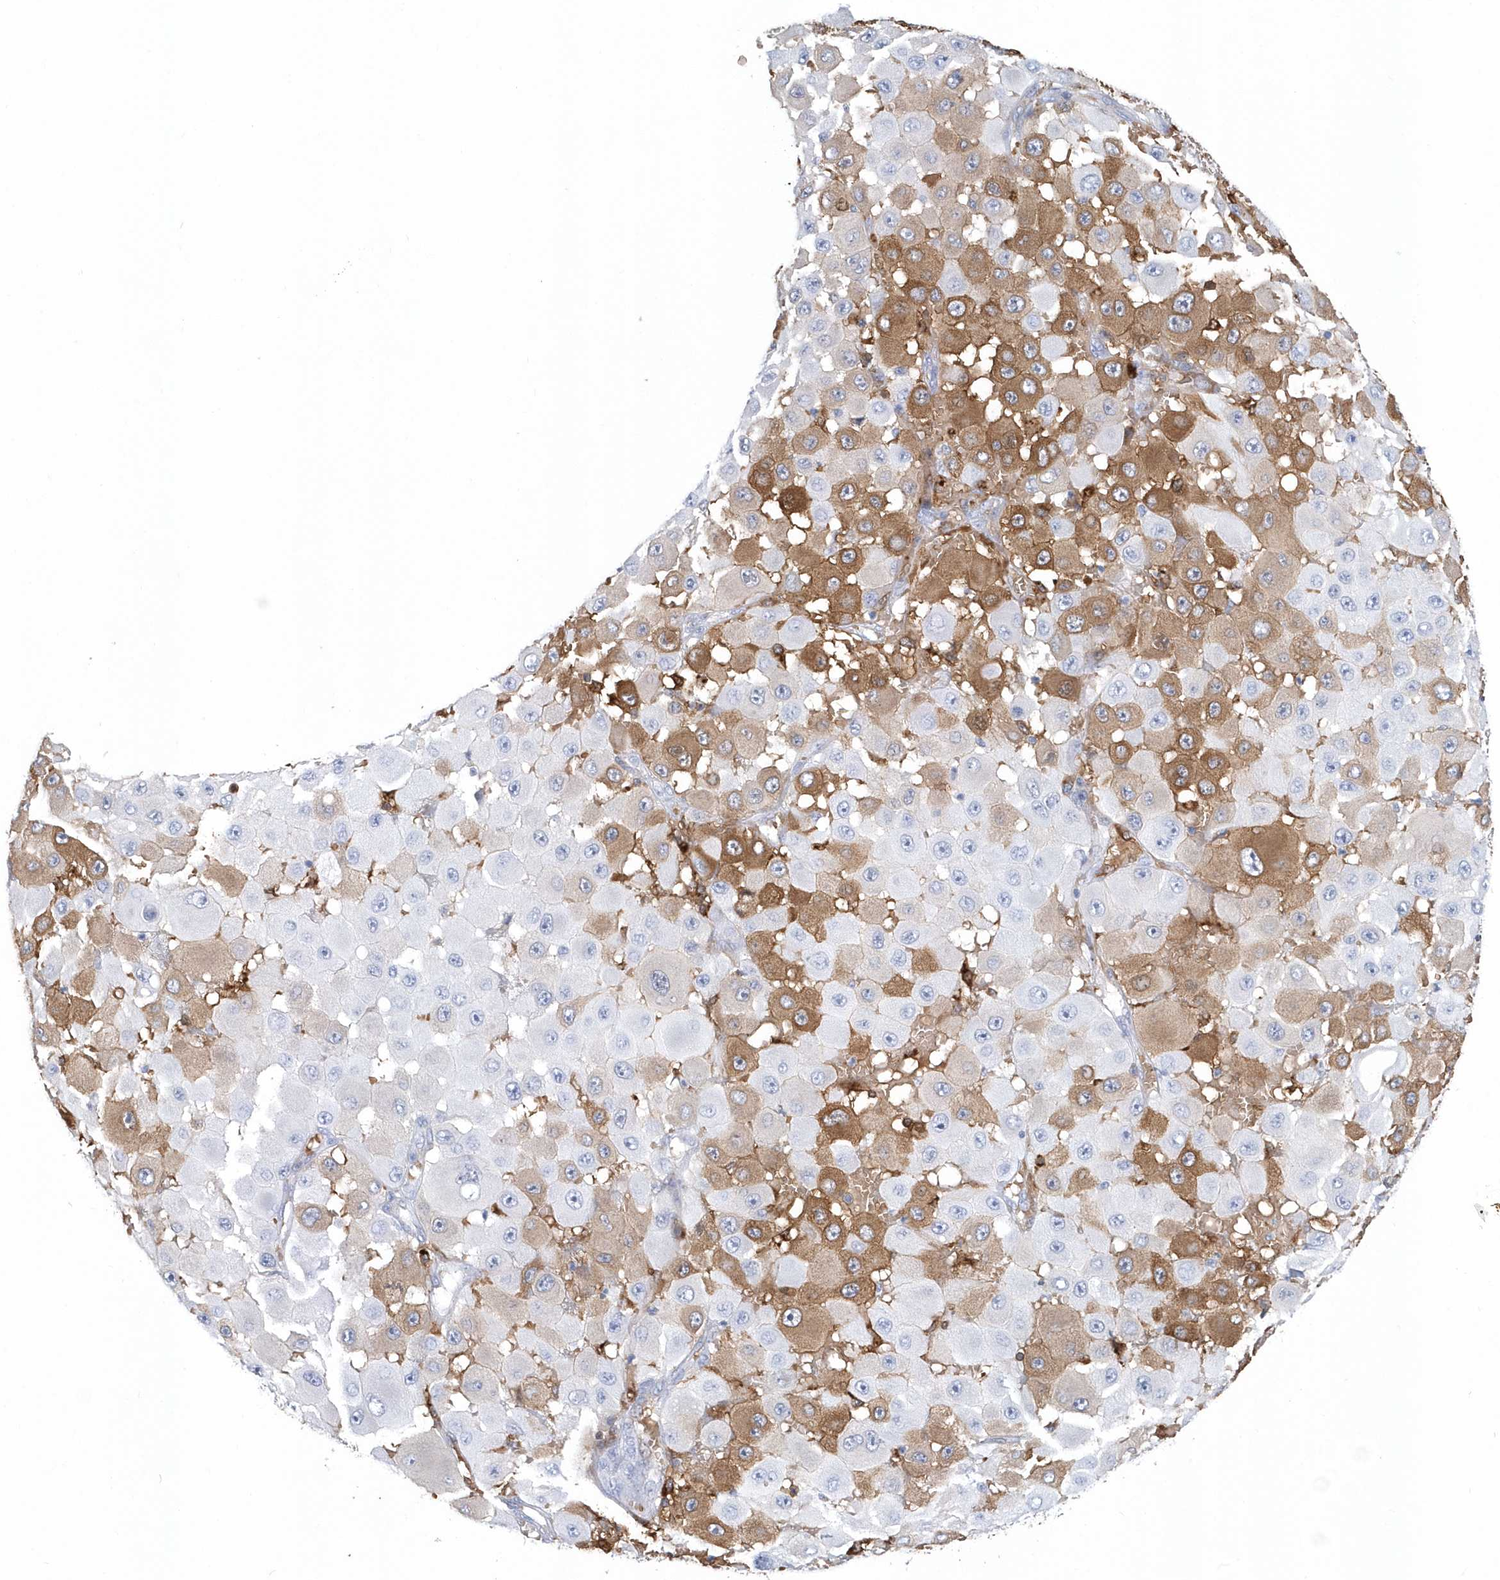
{"staining": {"intensity": "moderate", "quantity": "25%-75%", "location": "cytoplasmic/membranous"}, "tissue": "melanoma", "cell_type": "Tumor cells", "image_type": "cancer", "snomed": [{"axis": "morphology", "description": "Malignant melanoma, NOS"}, {"axis": "topography", "description": "Skin"}], "caption": "Moderate cytoplasmic/membranous protein positivity is identified in about 25%-75% of tumor cells in melanoma.", "gene": "HBA2", "patient": {"sex": "female", "age": 81}}